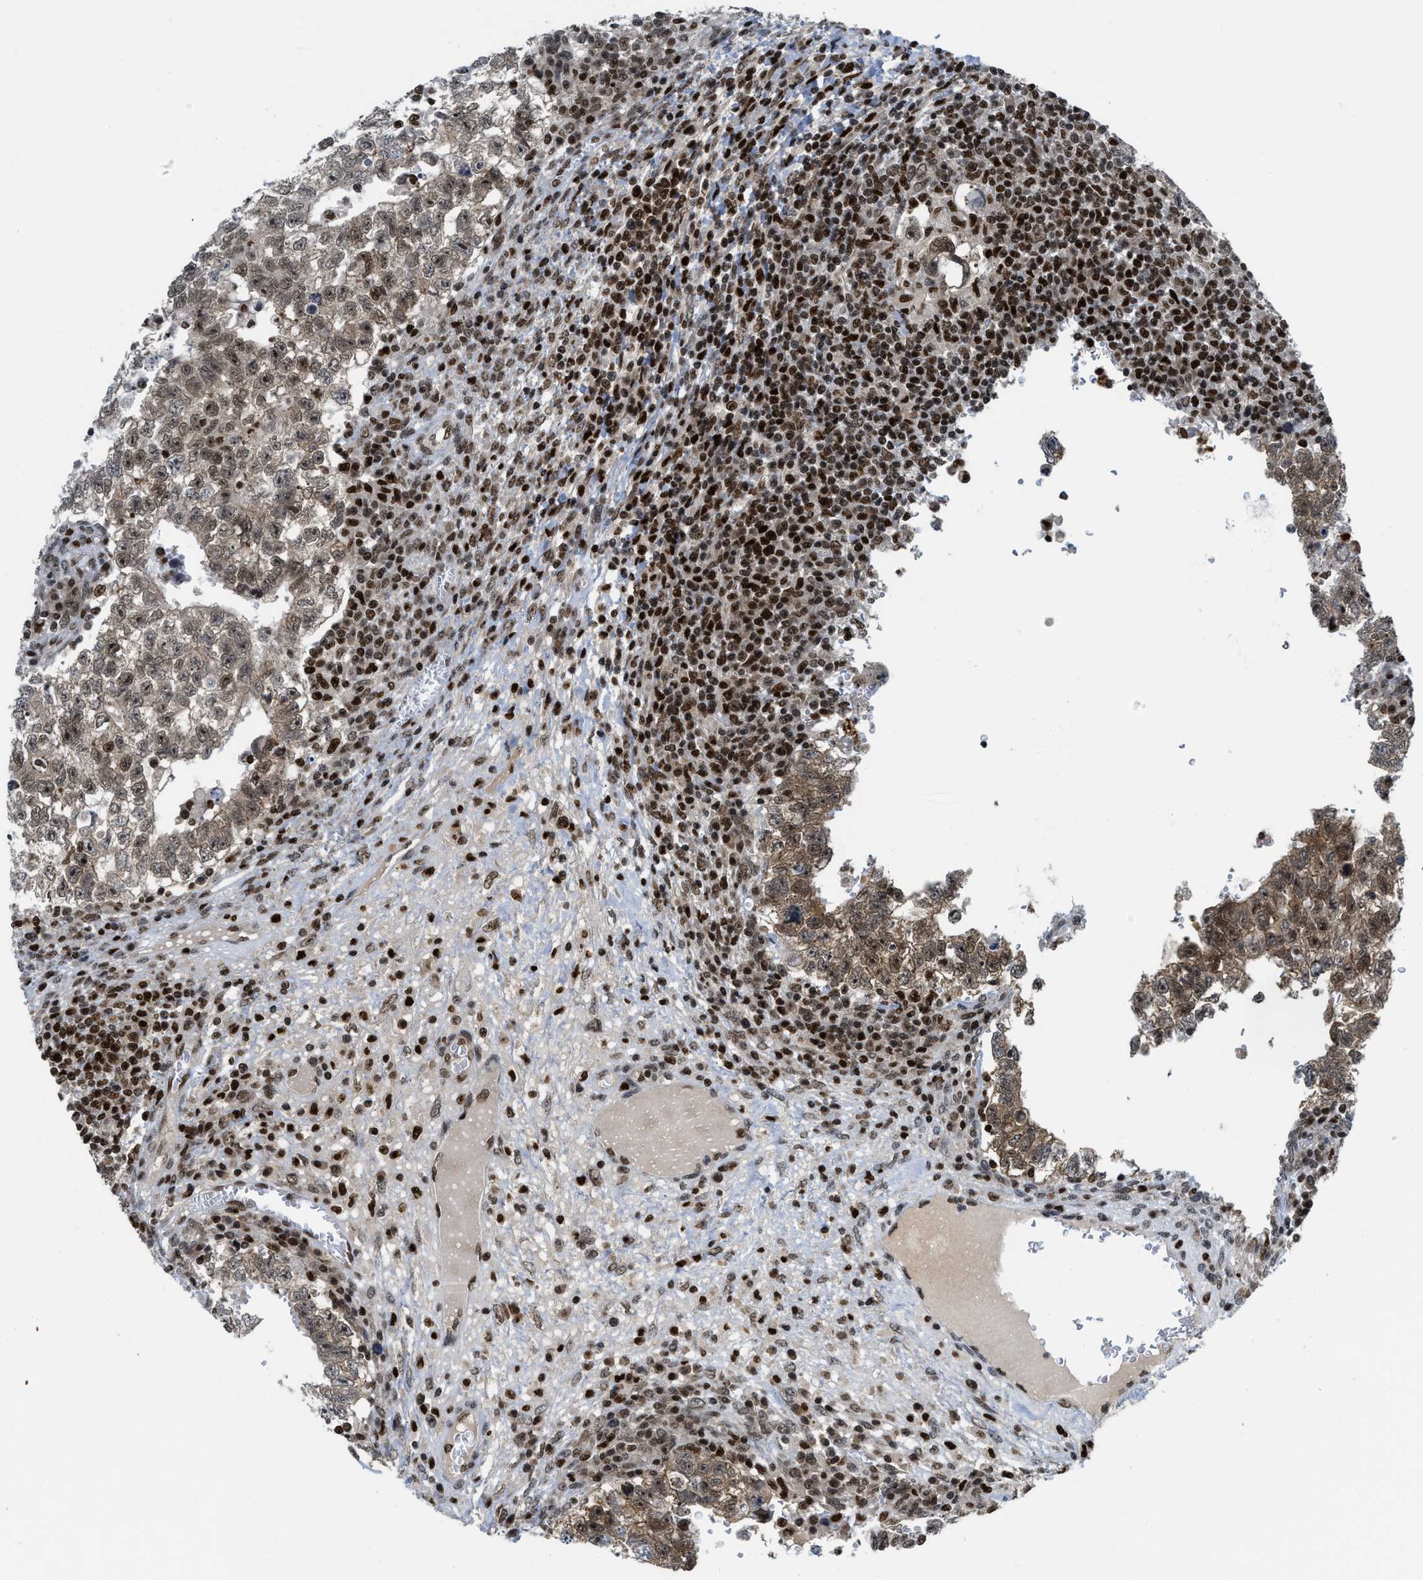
{"staining": {"intensity": "moderate", "quantity": ">75%", "location": "cytoplasmic/membranous,nuclear"}, "tissue": "testis cancer", "cell_type": "Tumor cells", "image_type": "cancer", "snomed": [{"axis": "morphology", "description": "Seminoma, NOS"}, {"axis": "morphology", "description": "Carcinoma, Embryonal, NOS"}, {"axis": "topography", "description": "Testis"}], "caption": "This is a micrograph of immunohistochemistry staining of embryonal carcinoma (testis), which shows moderate staining in the cytoplasmic/membranous and nuclear of tumor cells.", "gene": "RFX5", "patient": {"sex": "male", "age": 38}}